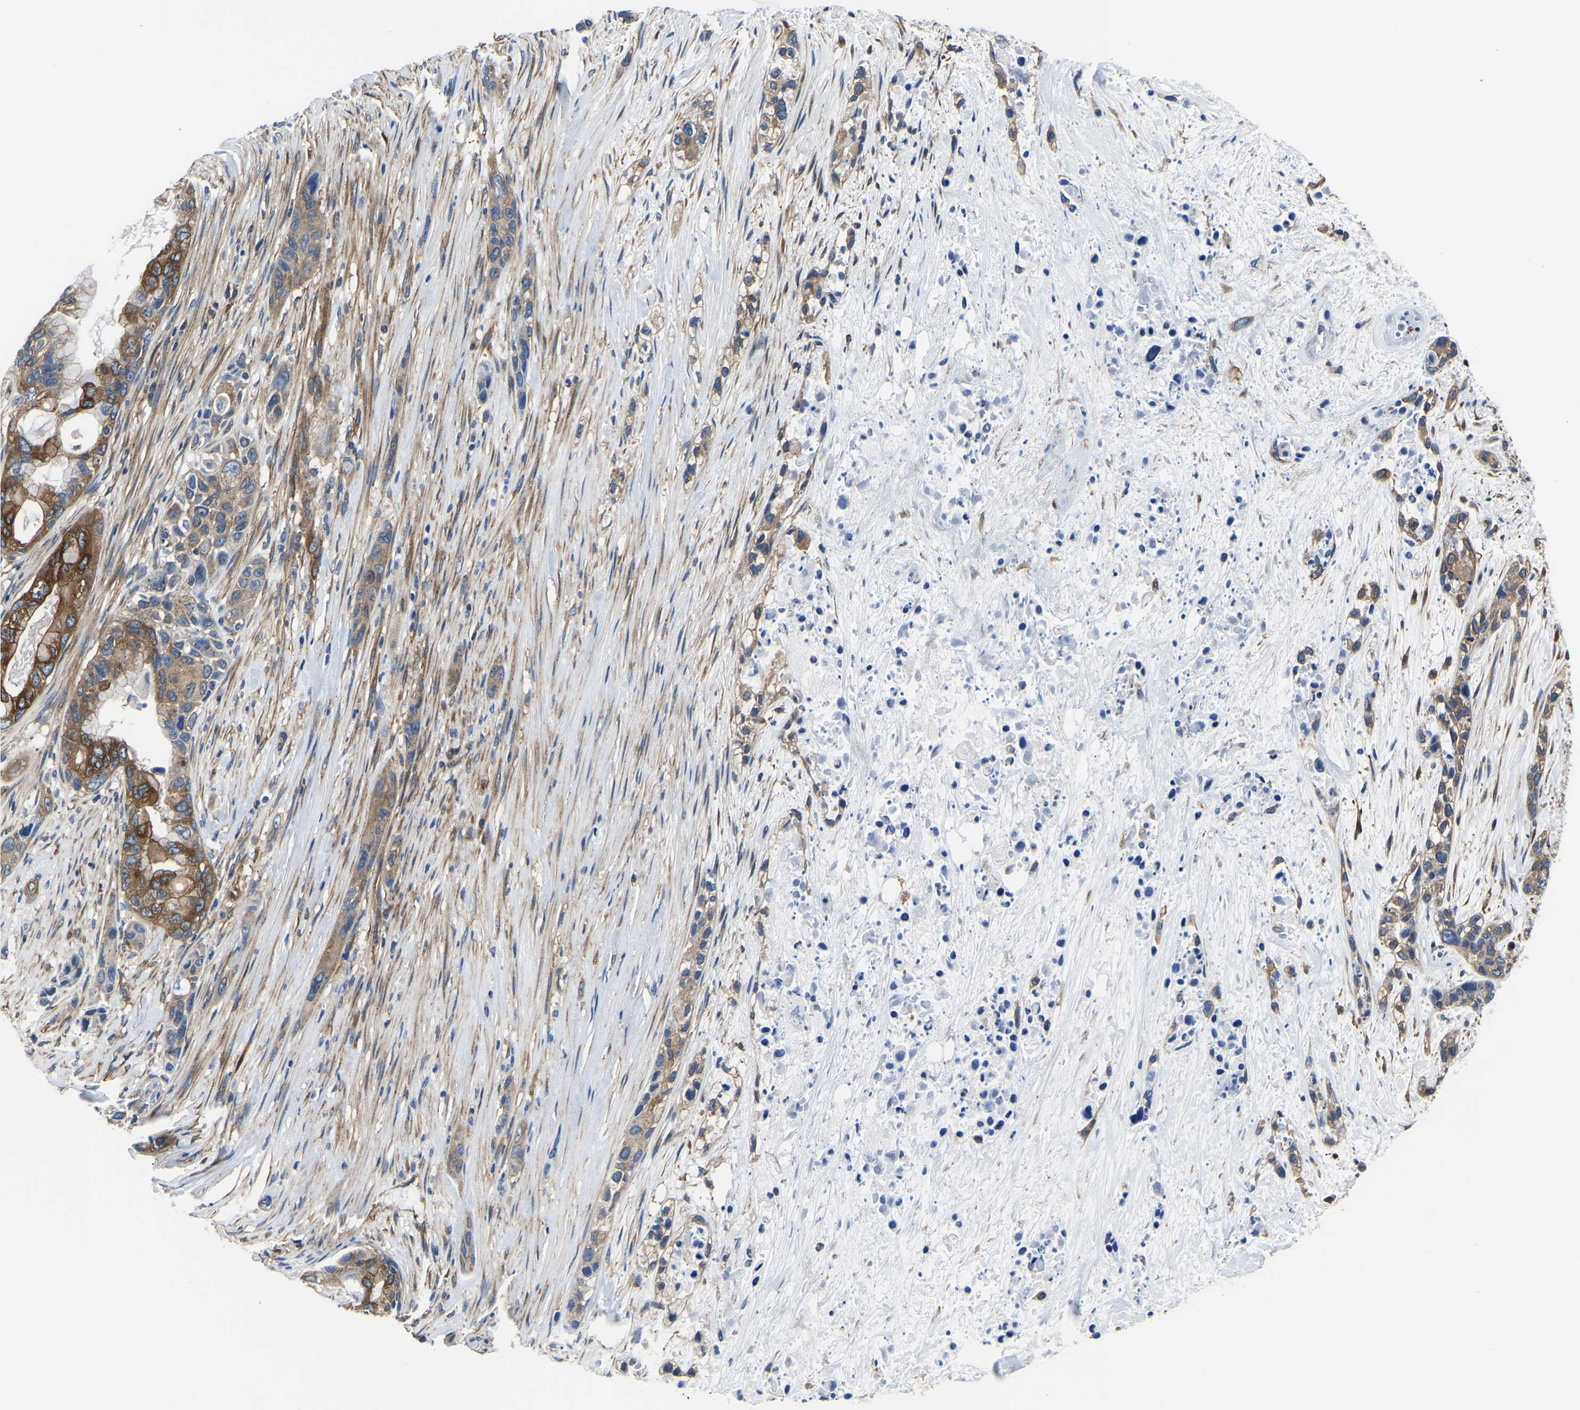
{"staining": {"intensity": "moderate", "quantity": ">75%", "location": "cytoplasmic/membranous"}, "tissue": "pancreatic cancer", "cell_type": "Tumor cells", "image_type": "cancer", "snomed": [{"axis": "morphology", "description": "Adenocarcinoma, NOS"}, {"axis": "topography", "description": "Pancreas"}], "caption": "Immunohistochemical staining of human pancreatic cancer reveals medium levels of moderate cytoplasmic/membranous protein expression in about >75% of tumor cells. (DAB (3,3'-diaminobenzidine) IHC with brightfield microscopy, high magnification).", "gene": "TFG", "patient": {"sex": "male", "age": 53}}